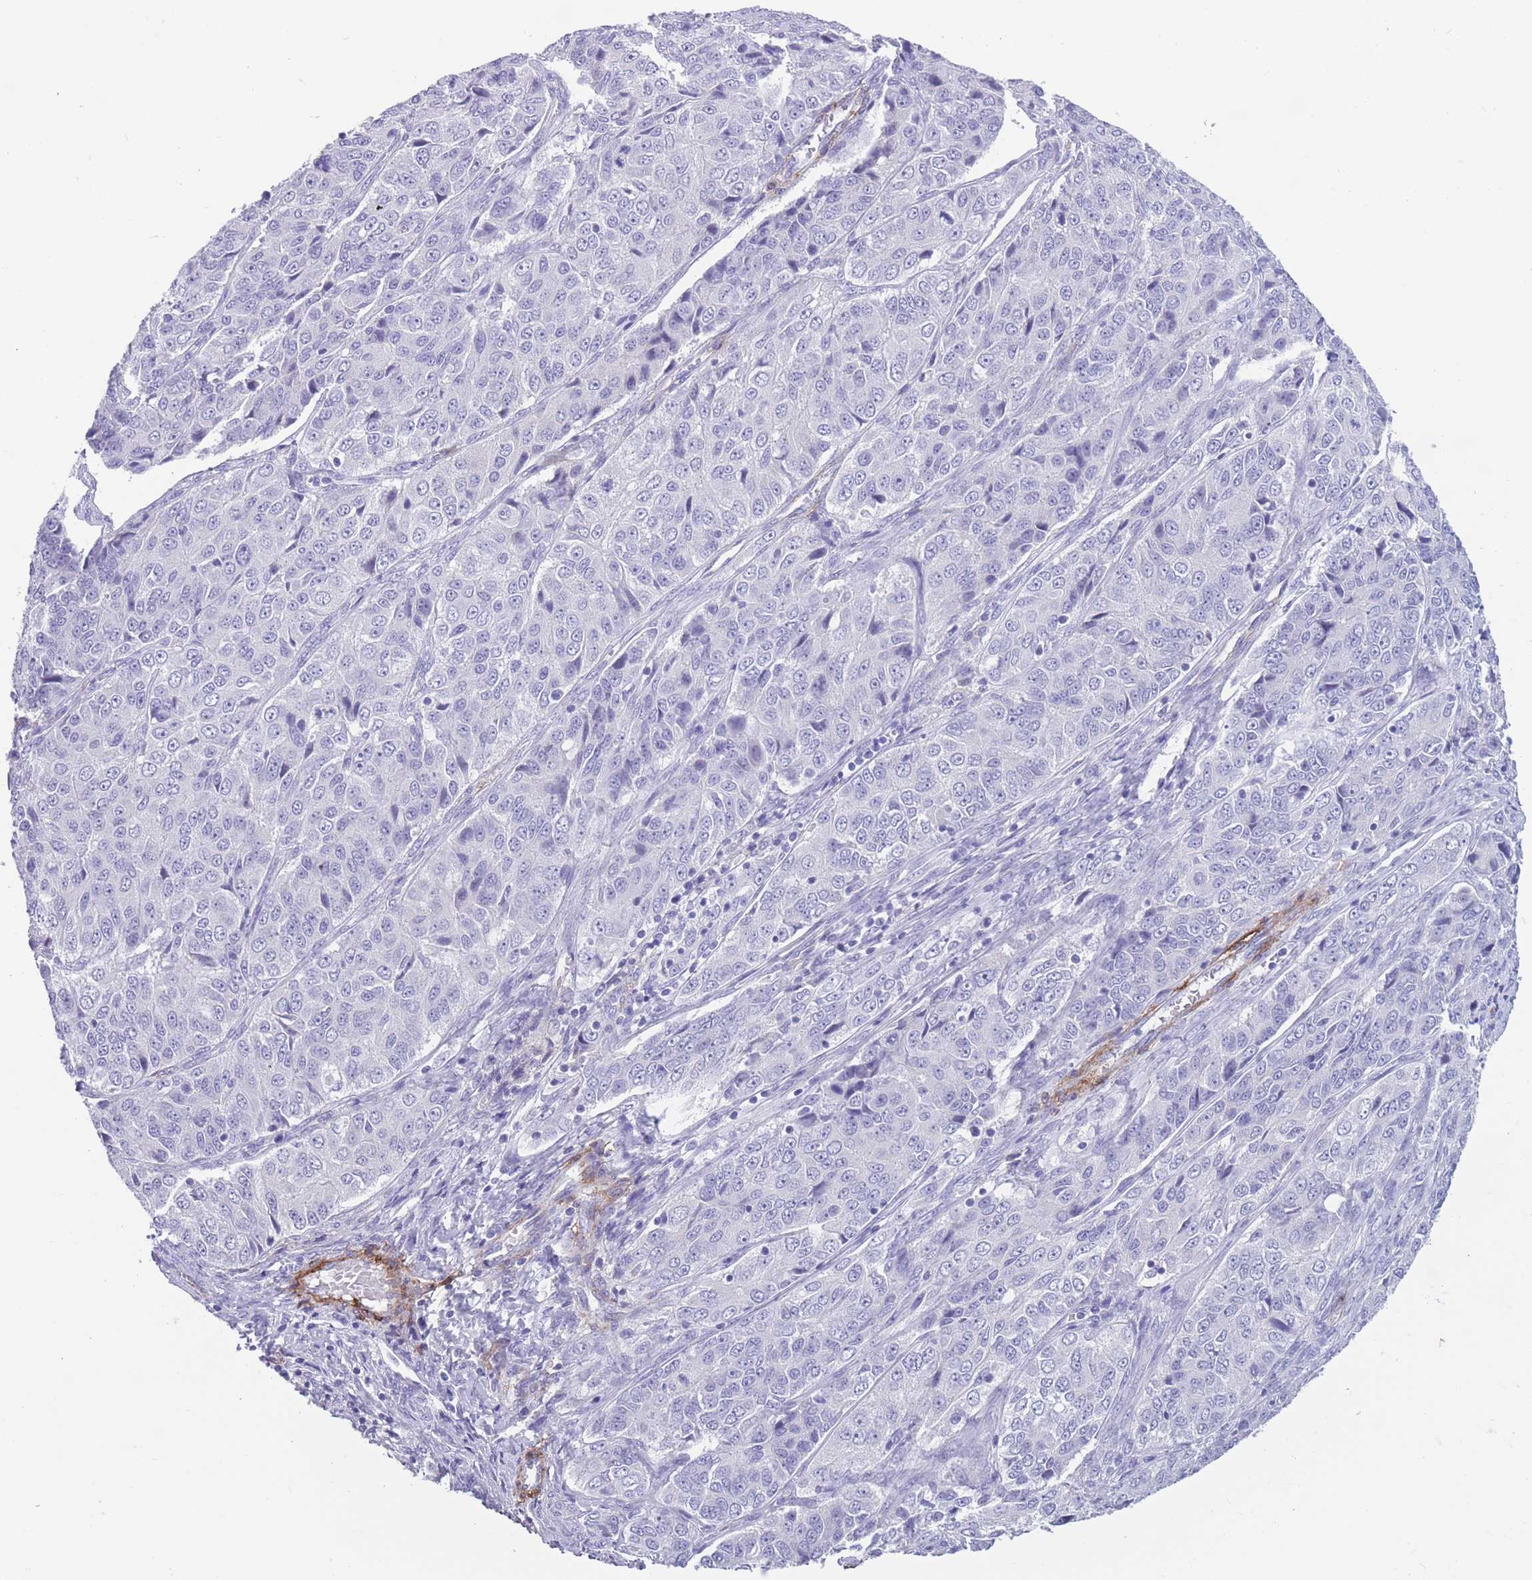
{"staining": {"intensity": "negative", "quantity": "none", "location": "none"}, "tissue": "ovarian cancer", "cell_type": "Tumor cells", "image_type": "cancer", "snomed": [{"axis": "morphology", "description": "Carcinoma, endometroid"}, {"axis": "topography", "description": "Ovary"}], "caption": "This is a image of immunohistochemistry staining of ovarian cancer (endometroid carcinoma), which shows no positivity in tumor cells. Brightfield microscopy of immunohistochemistry (IHC) stained with DAB (3,3'-diaminobenzidine) (brown) and hematoxylin (blue), captured at high magnification.", "gene": "DPYD", "patient": {"sex": "female", "age": 51}}